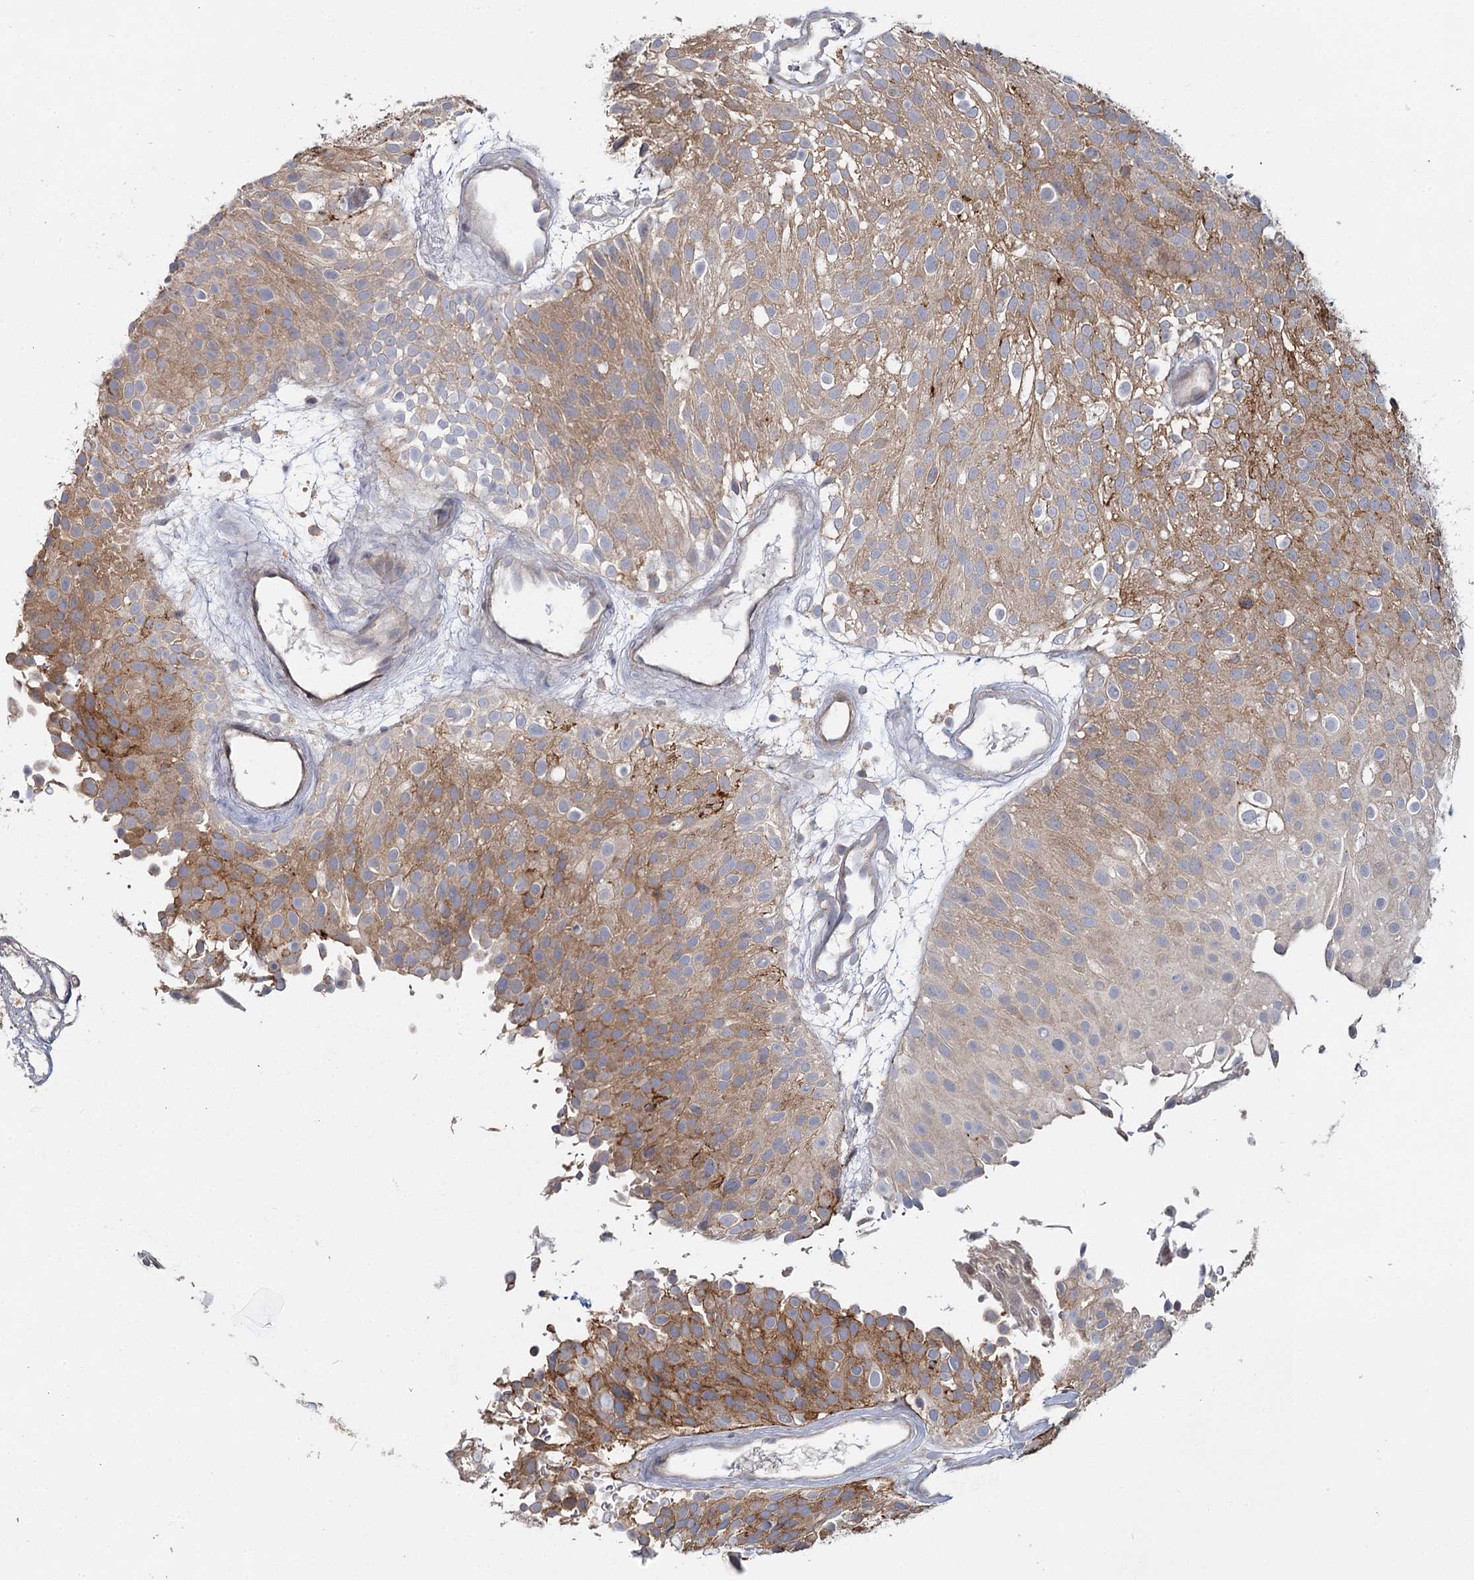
{"staining": {"intensity": "moderate", "quantity": "25%-75%", "location": "cytoplasmic/membranous"}, "tissue": "urothelial cancer", "cell_type": "Tumor cells", "image_type": "cancer", "snomed": [{"axis": "morphology", "description": "Urothelial carcinoma, Low grade"}, {"axis": "topography", "description": "Urinary bladder"}], "caption": "Immunohistochemistry of urothelial cancer reveals medium levels of moderate cytoplasmic/membranous positivity in approximately 25%-75% of tumor cells. The protein is stained brown, and the nuclei are stained in blue (DAB IHC with brightfield microscopy, high magnification).", "gene": "ANGPTL5", "patient": {"sex": "male", "age": 78}}